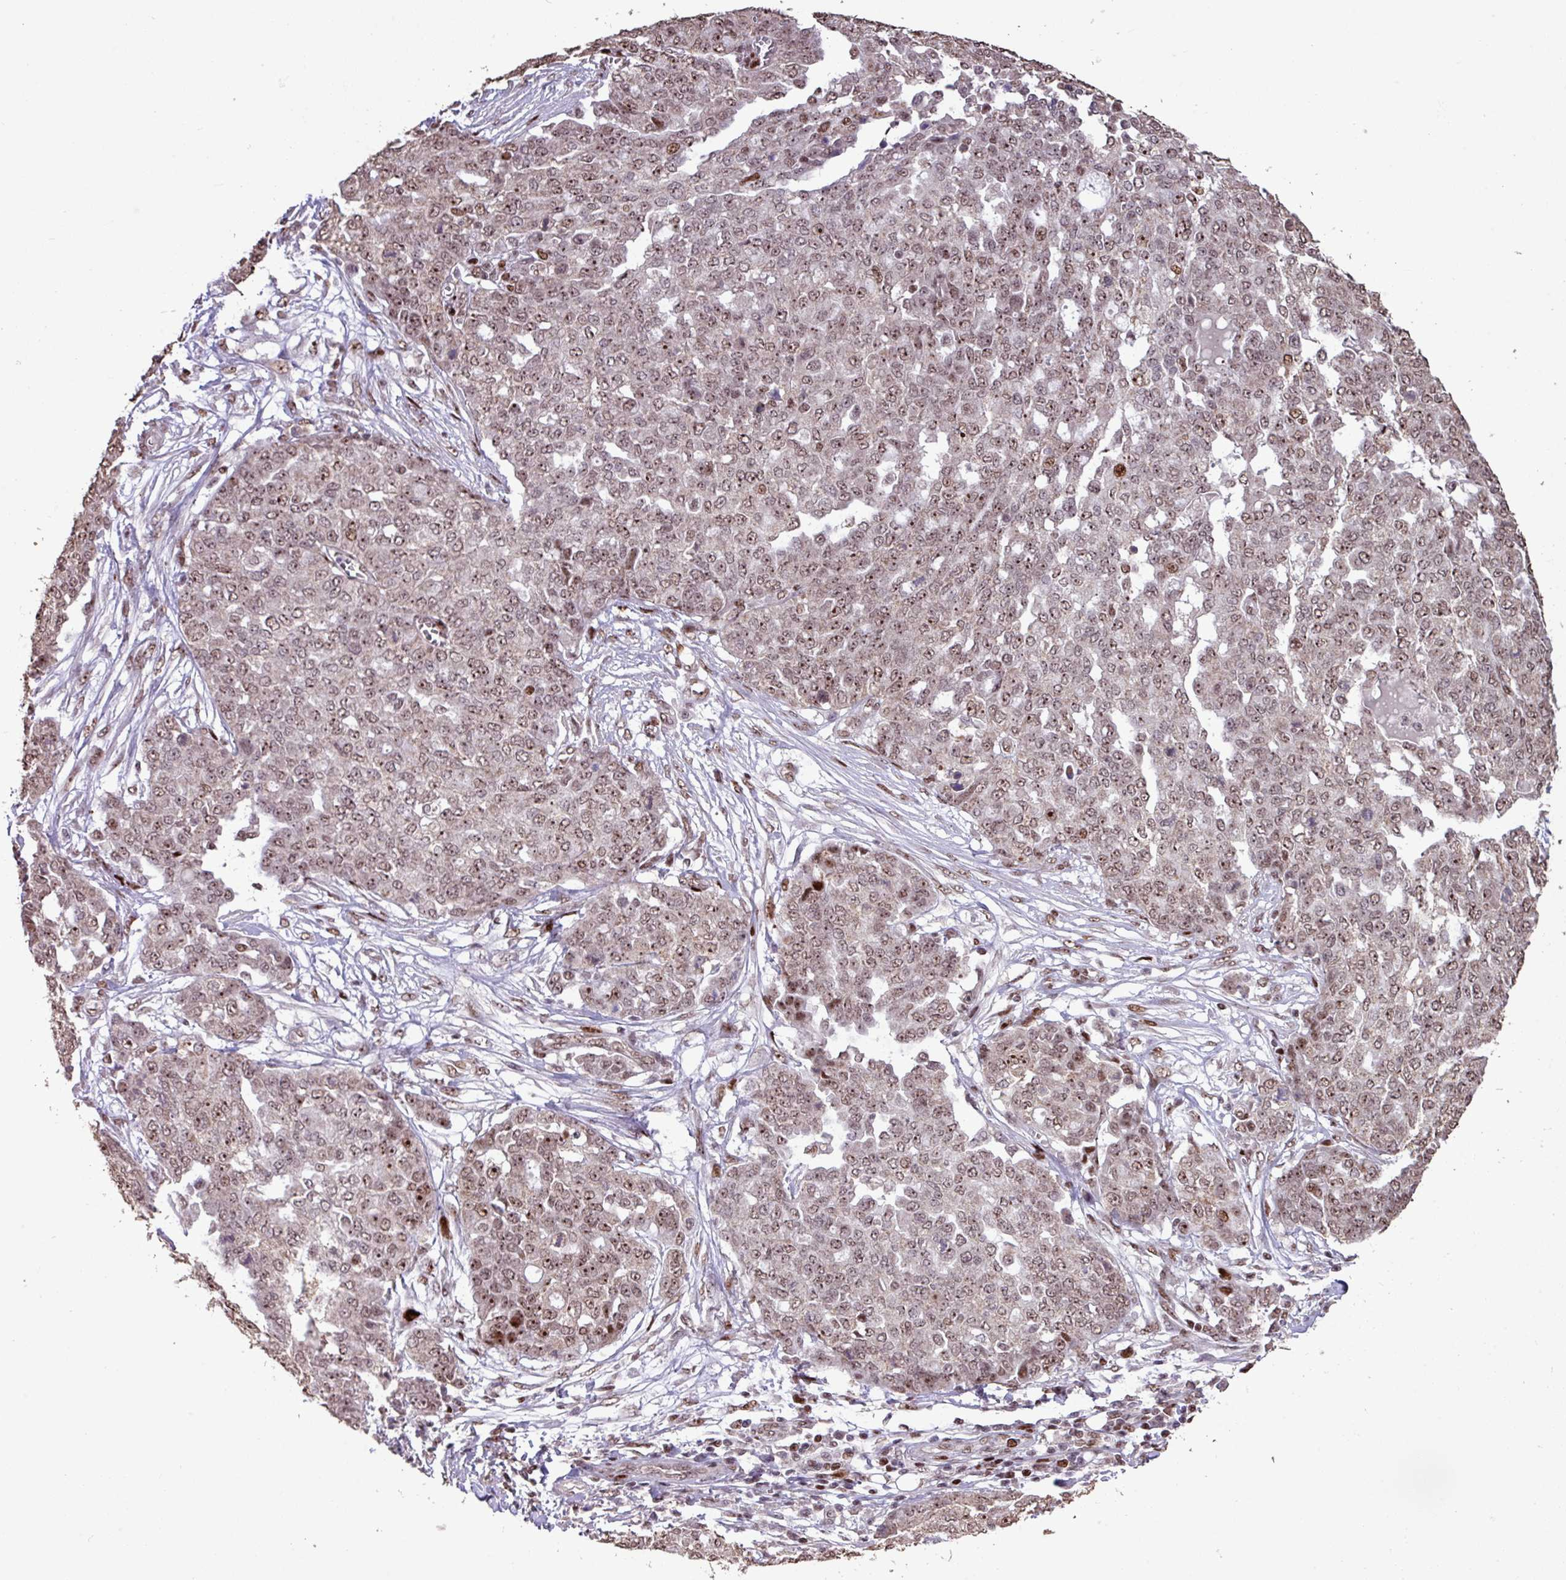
{"staining": {"intensity": "moderate", "quantity": "25%-75%", "location": "nuclear"}, "tissue": "ovarian cancer", "cell_type": "Tumor cells", "image_type": "cancer", "snomed": [{"axis": "morphology", "description": "Cystadenocarcinoma, serous, NOS"}, {"axis": "topography", "description": "Soft tissue"}, {"axis": "topography", "description": "Ovary"}], "caption": "The immunohistochemical stain highlights moderate nuclear staining in tumor cells of ovarian cancer tissue. The staining is performed using DAB (3,3'-diaminobenzidine) brown chromogen to label protein expression. The nuclei are counter-stained blue using hematoxylin.", "gene": "ZNF709", "patient": {"sex": "female", "age": 57}}